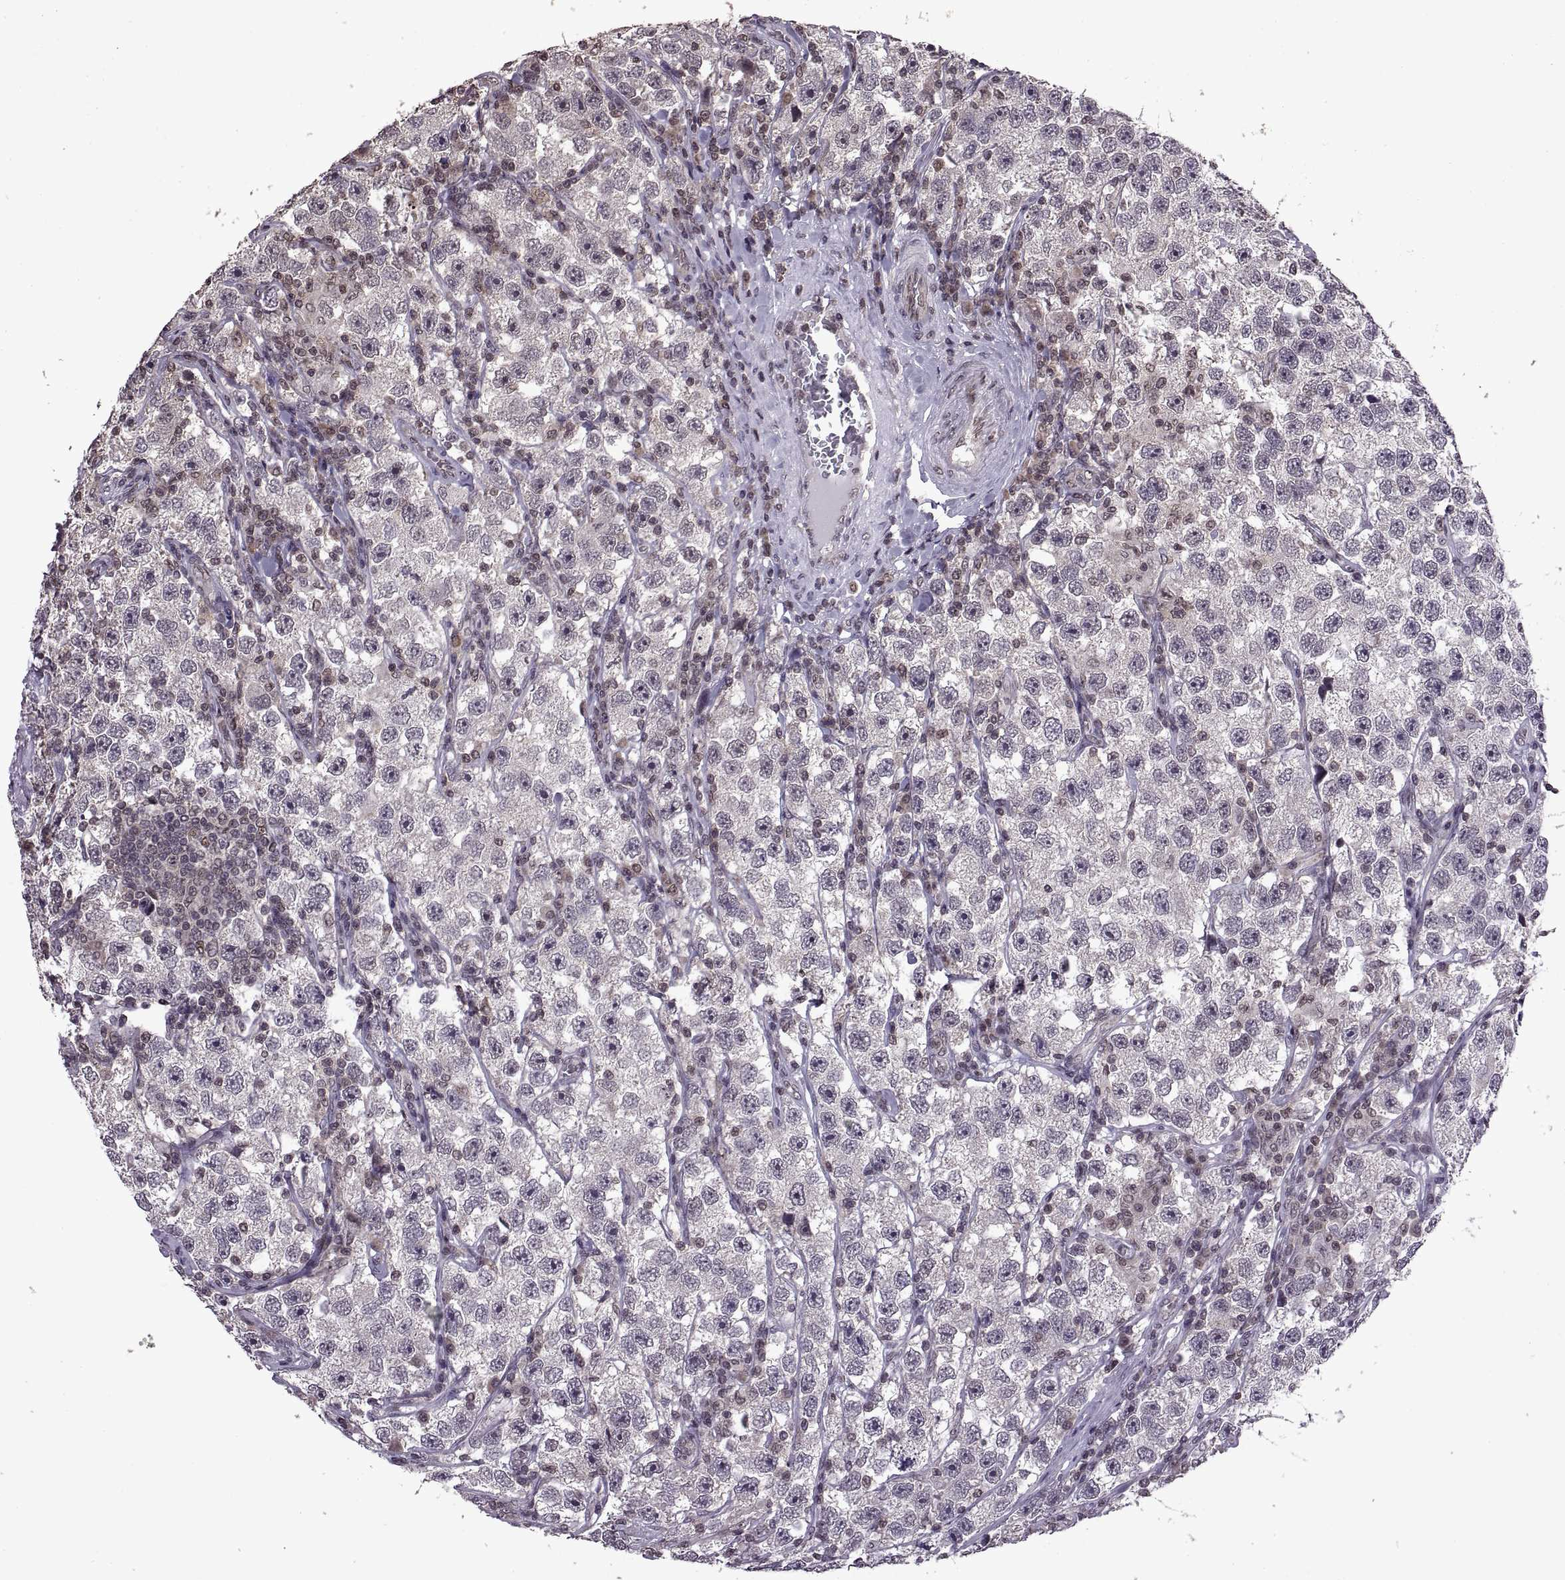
{"staining": {"intensity": "negative", "quantity": "none", "location": "none"}, "tissue": "testis cancer", "cell_type": "Tumor cells", "image_type": "cancer", "snomed": [{"axis": "morphology", "description": "Seminoma, NOS"}, {"axis": "topography", "description": "Testis"}], "caption": "Immunohistochemistry histopathology image of human seminoma (testis) stained for a protein (brown), which reveals no staining in tumor cells.", "gene": "INTS3", "patient": {"sex": "male", "age": 26}}